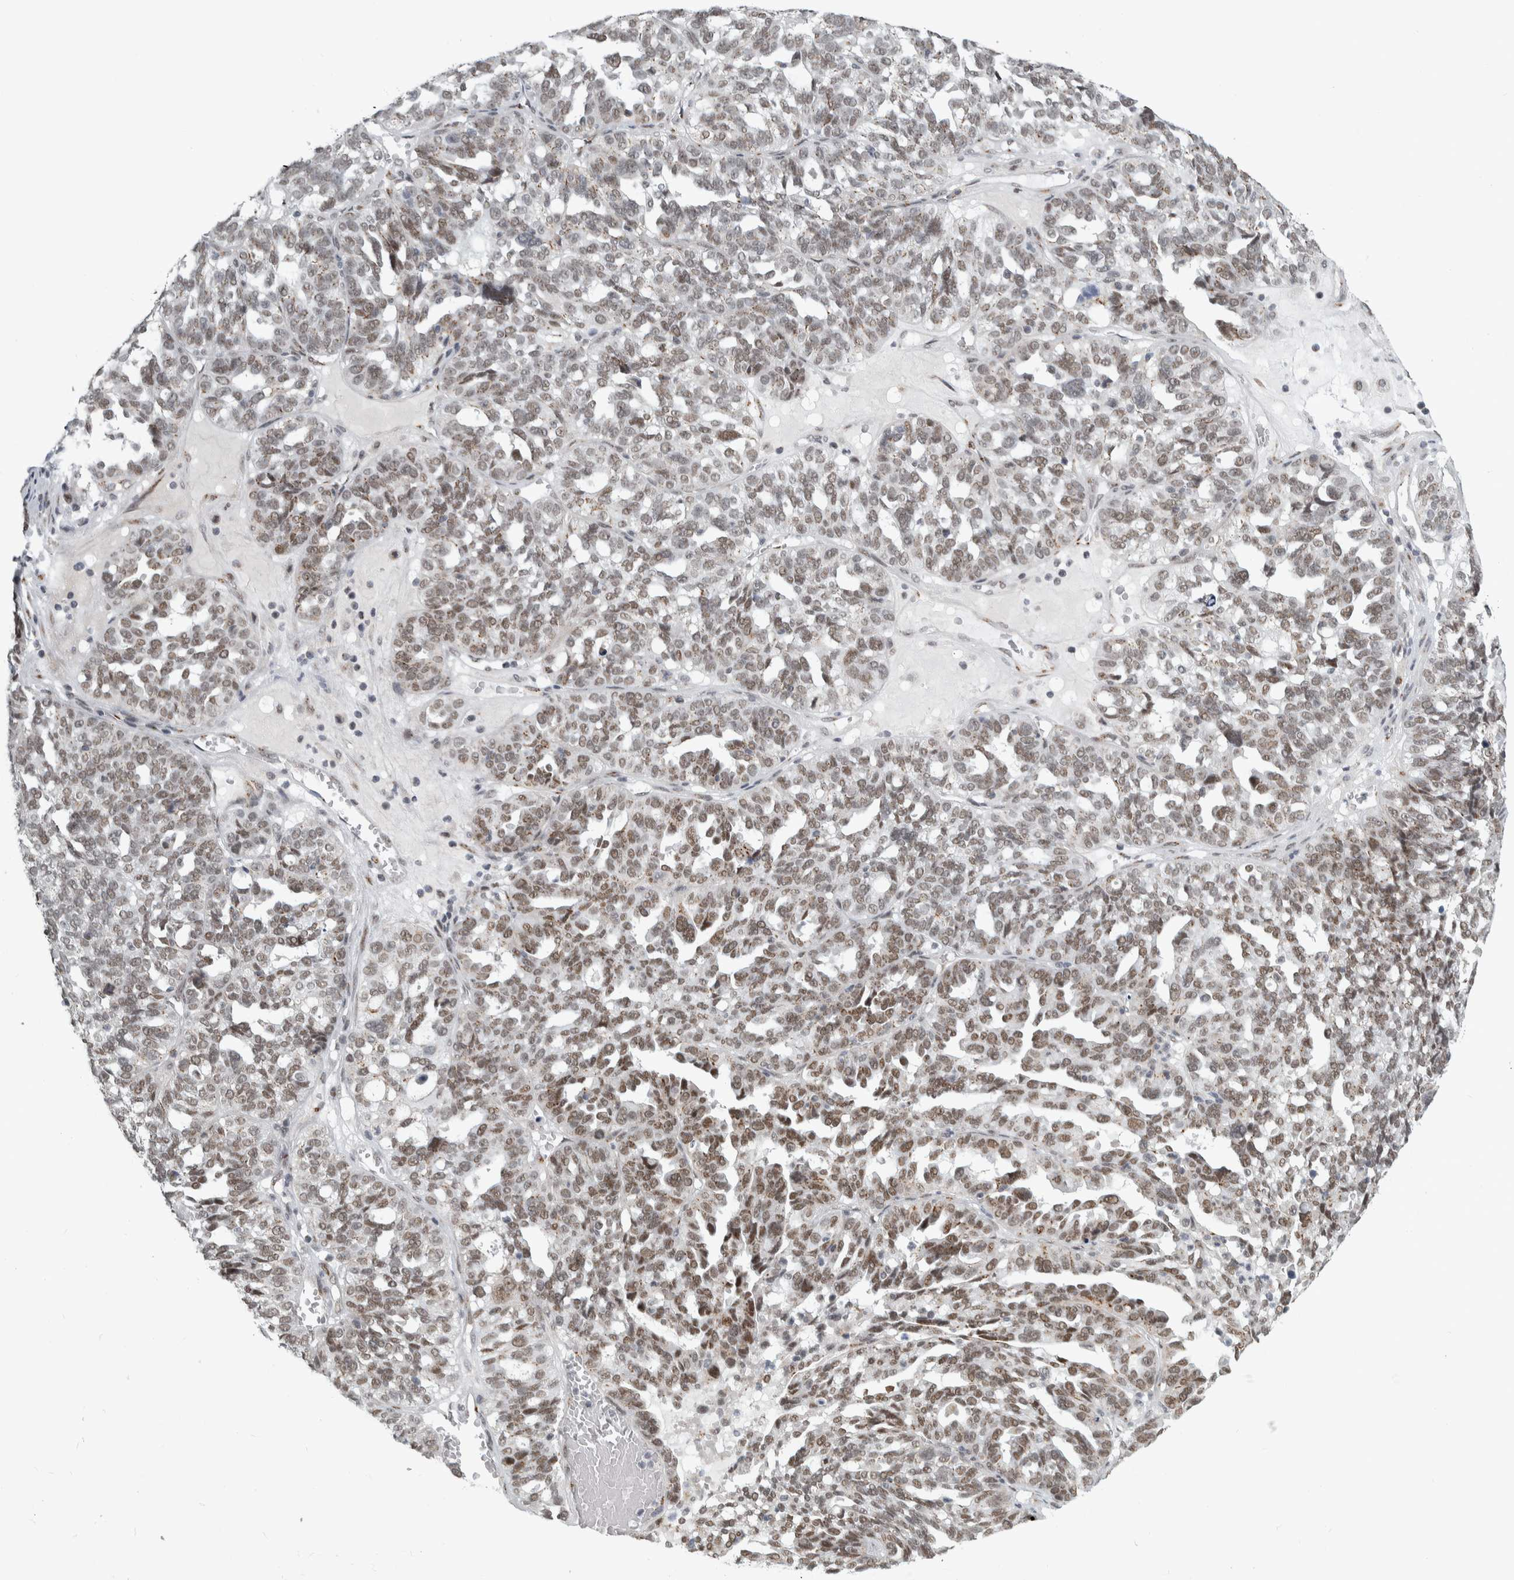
{"staining": {"intensity": "weak", "quantity": ">75%", "location": "nuclear"}, "tissue": "ovarian cancer", "cell_type": "Tumor cells", "image_type": "cancer", "snomed": [{"axis": "morphology", "description": "Cystadenocarcinoma, serous, NOS"}, {"axis": "topography", "description": "Ovary"}], "caption": "There is low levels of weak nuclear positivity in tumor cells of ovarian cancer, as demonstrated by immunohistochemical staining (brown color).", "gene": "ZMYND8", "patient": {"sex": "female", "age": 59}}